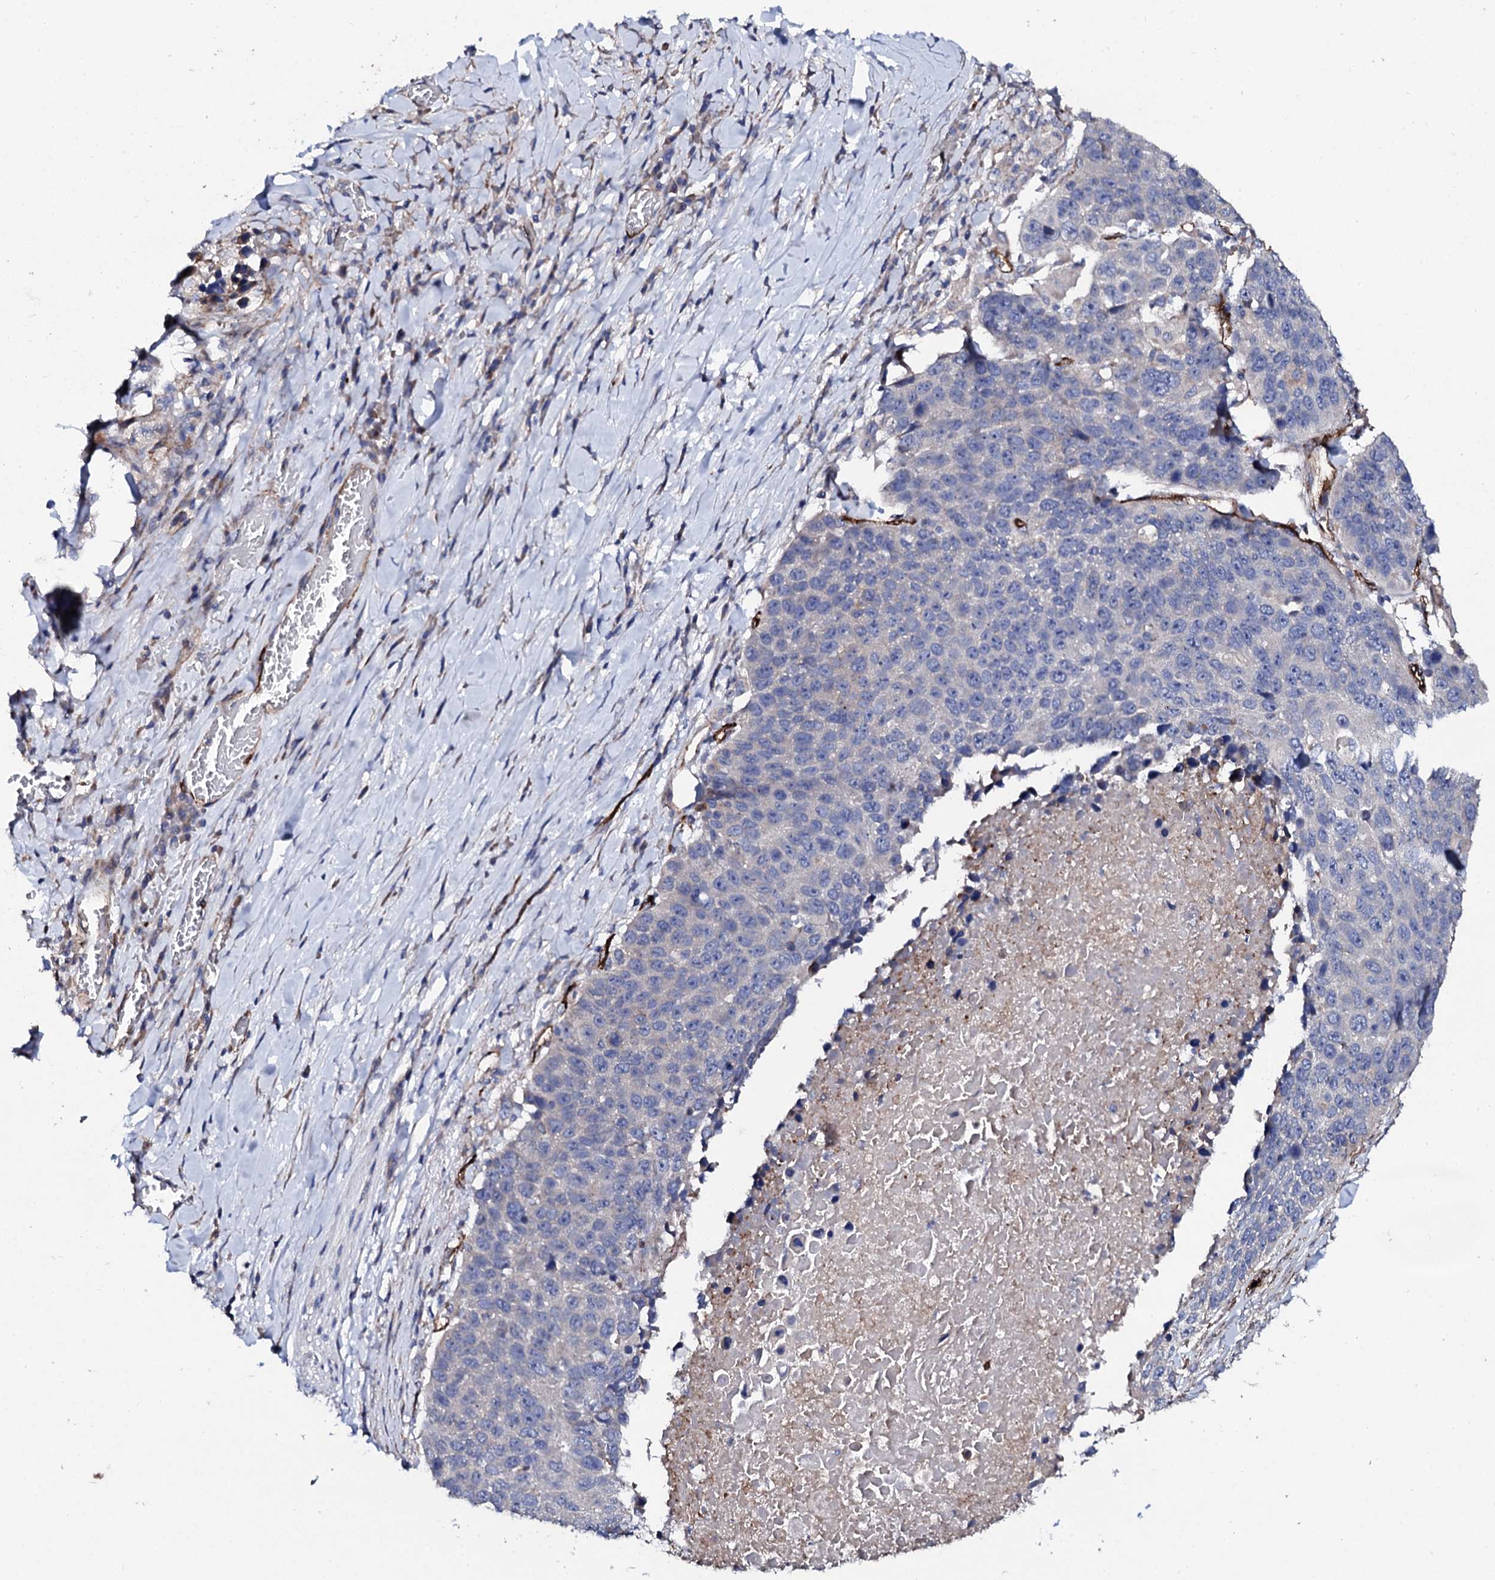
{"staining": {"intensity": "negative", "quantity": "none", "location": "none"}, "tissue": "lung cancer", "cell_type": "Tumor cells", "image_type": "cancer", "snomed": [{"axis": "morphology", "description": "Normal tissue, NOS"}, {"axis": "morphology", "description": "Squamous cell carcinoma, NOS"}, {"axis": "topography", "description": "Lymph node"}, {"axis": "topography", "description": "Lung"}], "caption": "Immunohistochemical staining of human lung squamous cell carcinoma displays no significant positivity in tumor cells.", "gene": "DBX1", "patient": {"sex": "male", "age": 66}}